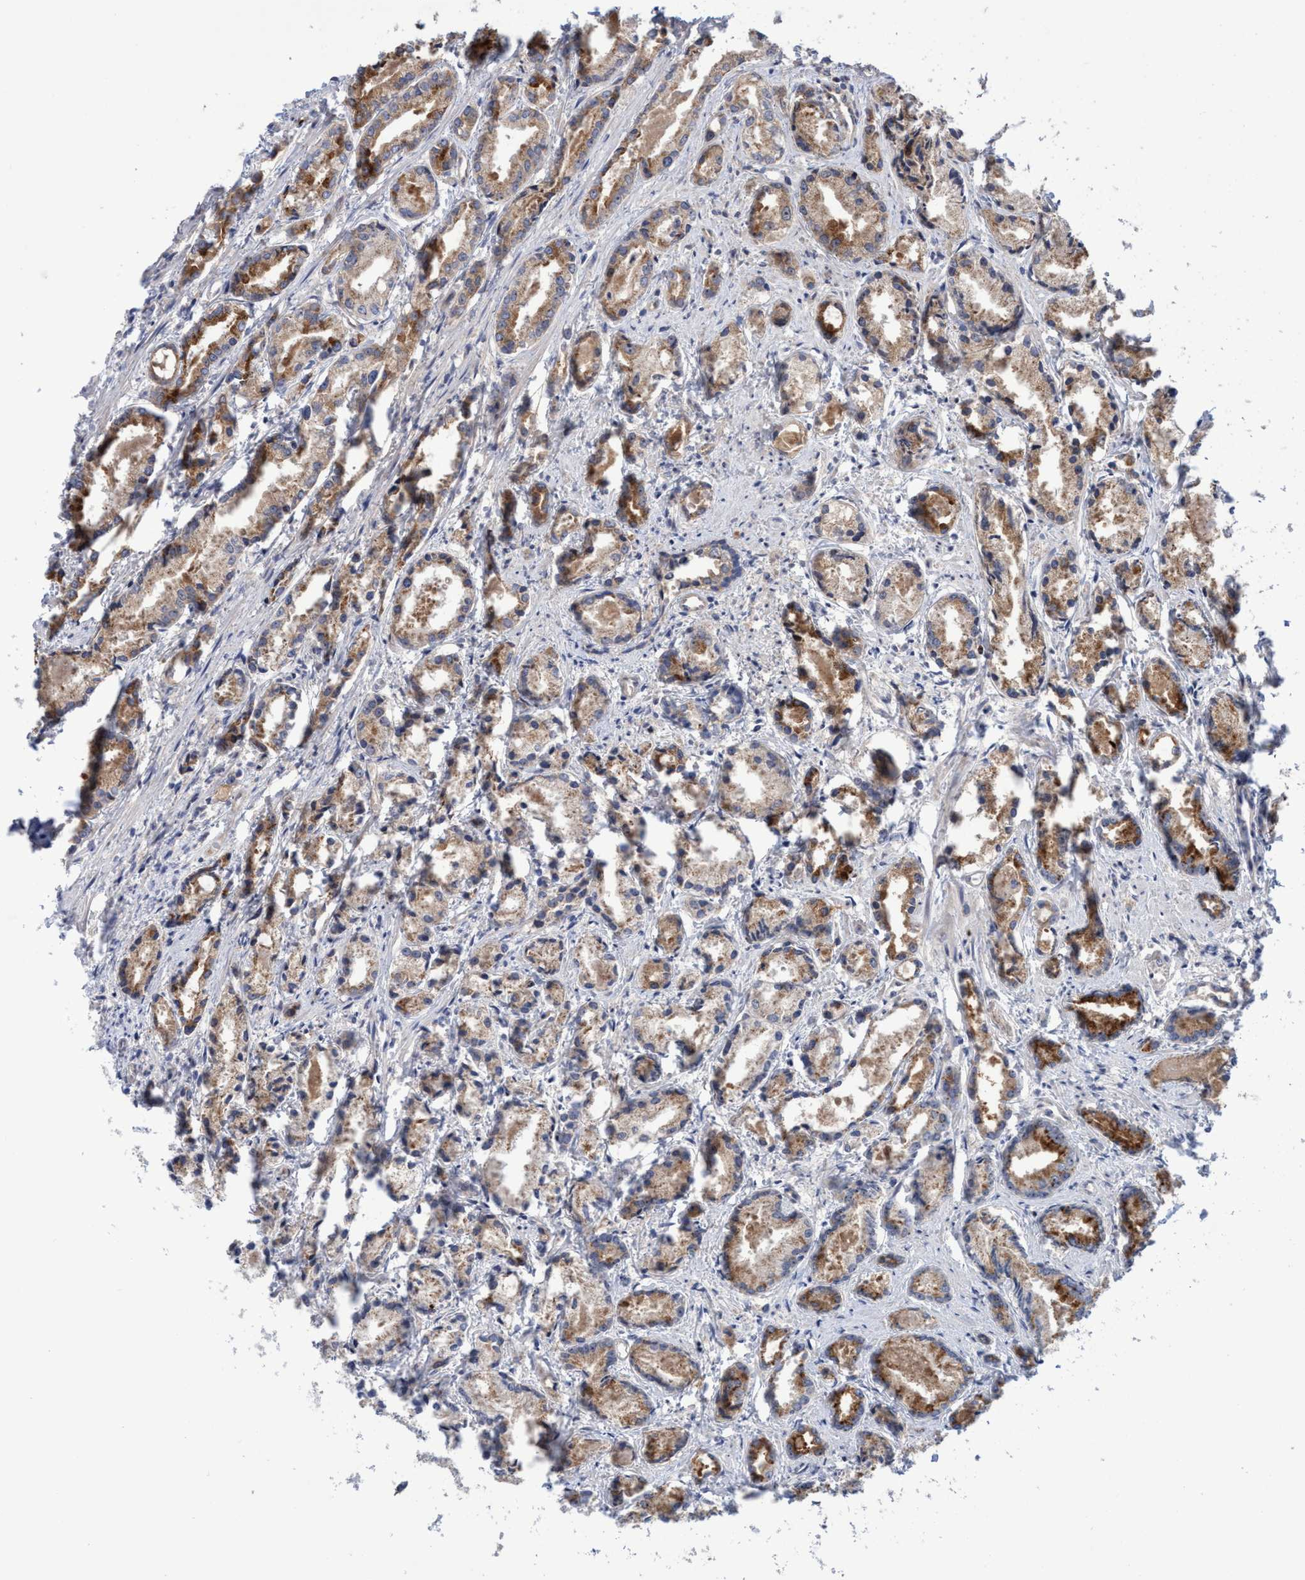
{"staining": {"intensity": "moderate", "quantity": ">75%", "location": "cytoplasmic/membranous"}, "tissue": "prostate cancer", "cell_type": "Tumor cells", "image_type": "cancer", "snomed": [{"axis": "morphology", "description": "Adenocarcinoma, Low grade"}, {"axis": "topography", "description": "Prostate"}], "caption": "An image of prostate cancer (low-grade adenocarcinoma) stained for a protein demonstrates moderate cytoplasmic/membranous brown staining in tumor cells. The protein of interest is stained brown, and the nuclei are stained in blue (DAB IHC with brightfield microscopy, high magnification).", "gene": "P2RY14", "patient": {"sex": "male", "age": 72}}